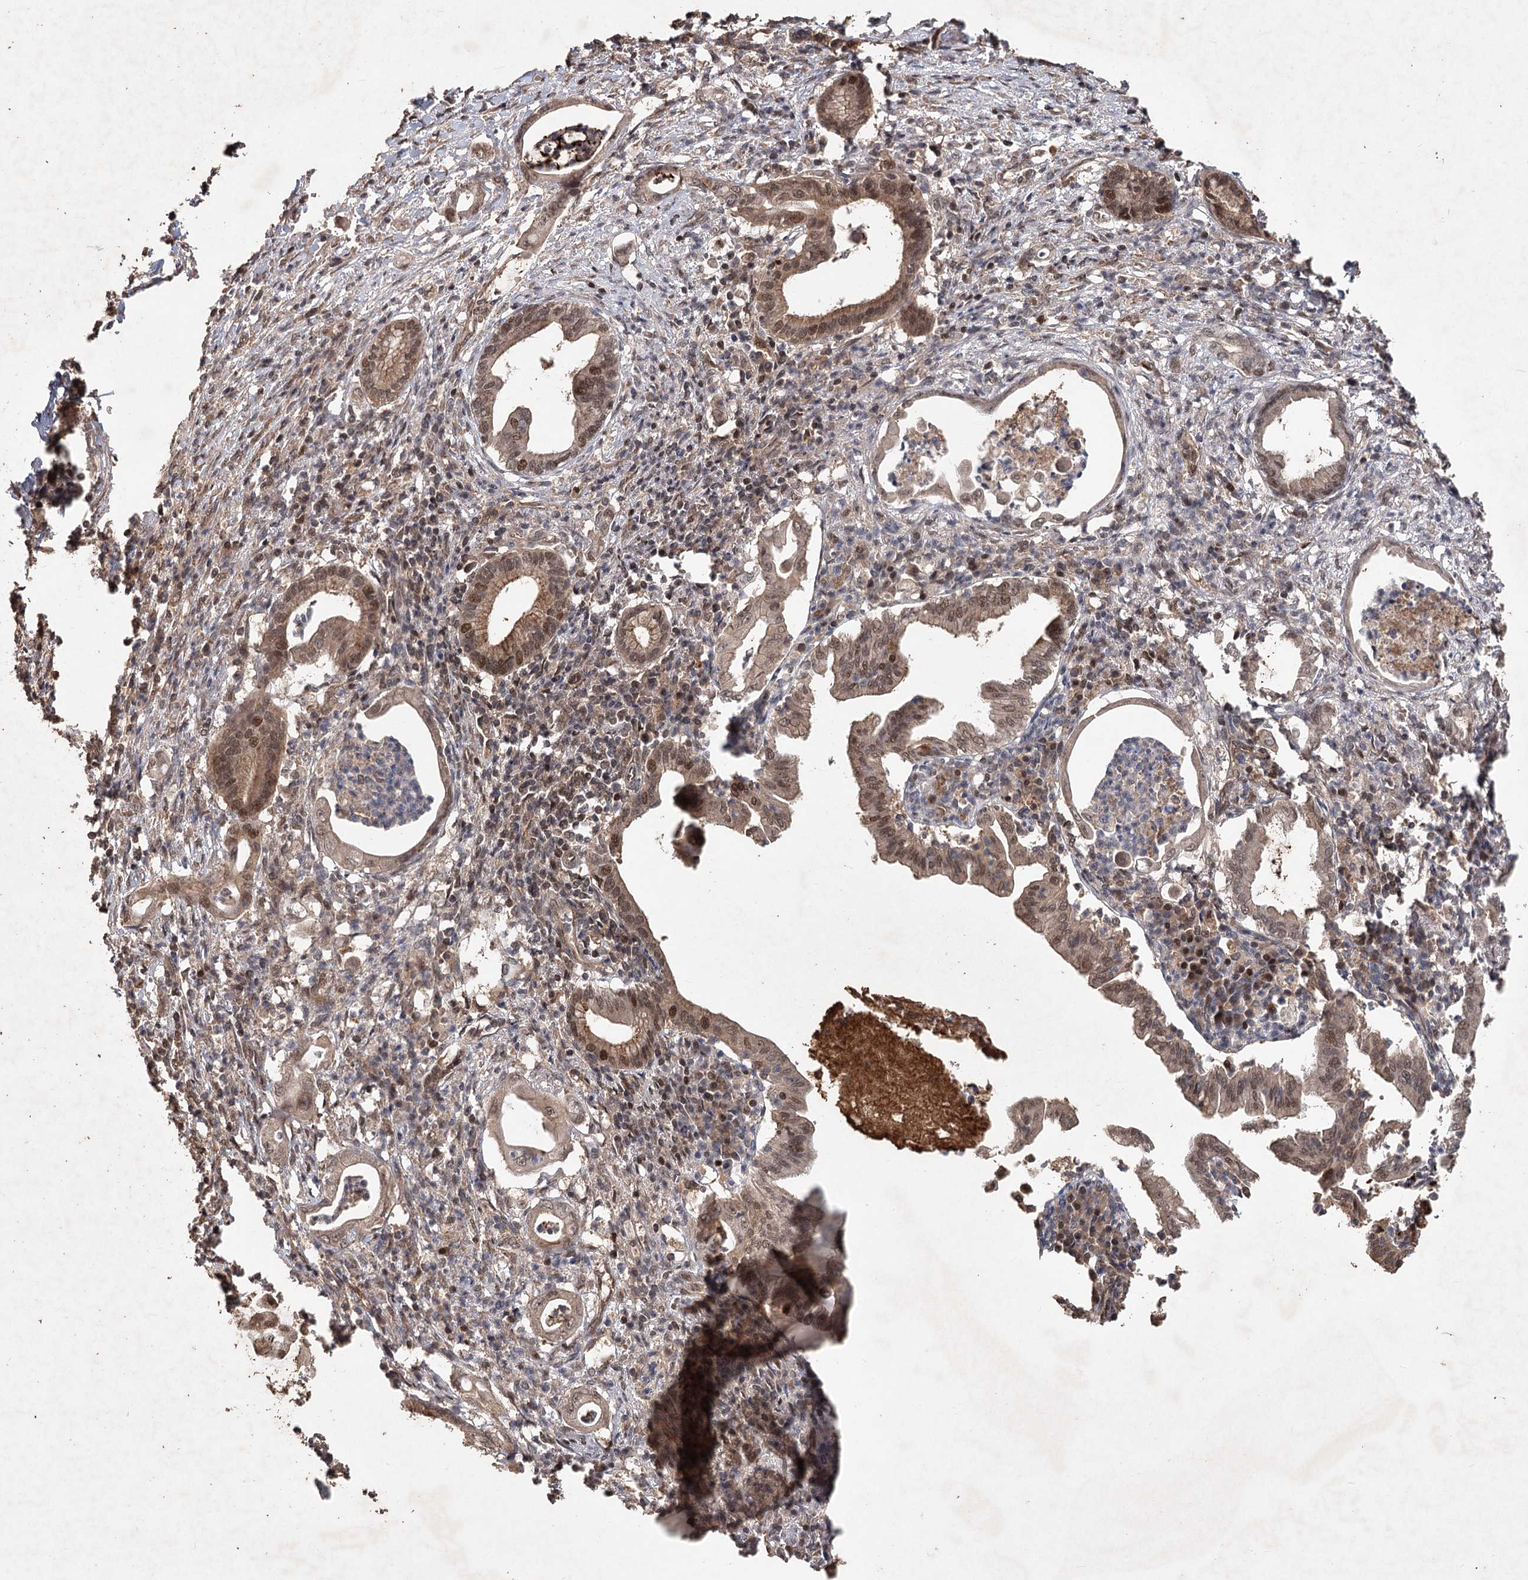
{"staining": {"intensity": "moderate", "quantity": ">75%", "location": "cytoplasmic/membranous,nuclear"}, "tissue": "pancreatic cancer", "cell_type": "Tumor cells", "image_type": "cancer", "snomed": [{"axis": "morphology", "description": "Adenocarcinoma, NOS"}, {"axis": "topography", "description": "Pancreas"}], "caption": "An image of adenocarcinoma (pancreatic) stained for a protein demonstrates moderate cytoplasmic/membranous and nuclear brown staining in tumor cells.", "gene": "FBXO7", "patient": {"sex": "female", "age": 55}}